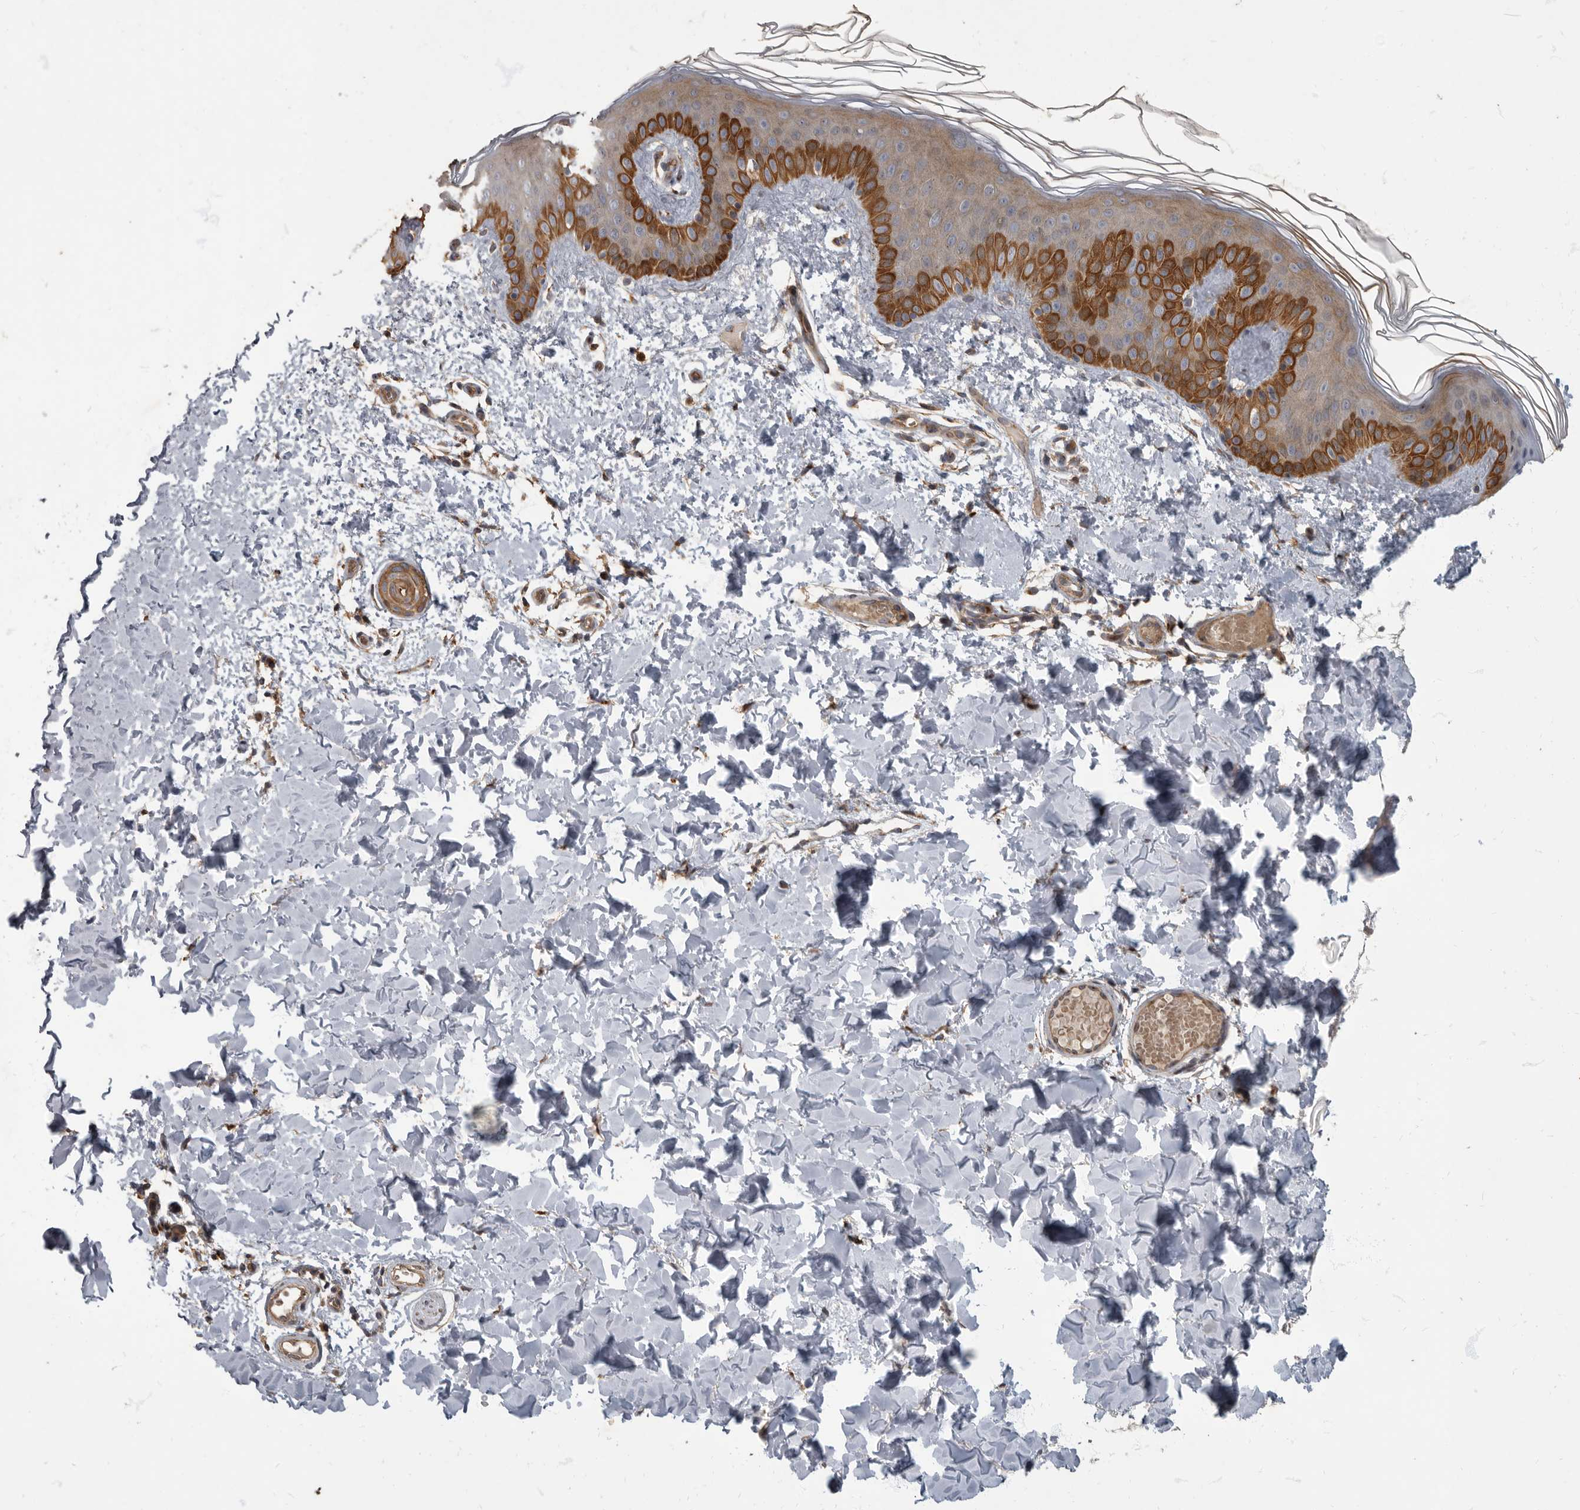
{"staining": {"intensity": "moderate", "quantity": ">75%", "location": "cytoplasmic/membranous"}, "tissue": "skin", "cell_type": "Fibroblasts", "image_type": "normal", "snomed": [{"axis": "morphology", "description": "Normal tissue, NOS"}, {"axis": "morphology", "description": "Neoplasm, benign, NOS"}, {"axis": "topography", "description": "Skin"}, {"axis": "topography", "description": "Soft tissue"}], "caption": "Protein staining shows moderate cytoplasmic/membranous expression in approximately >75% of fibroblasts in unremarkable skin. (DAB IHC, brown staining for protein, blue staining for nuclei).", "gene": "IQCK", "patient": {"sex": "male", "age": 26}}